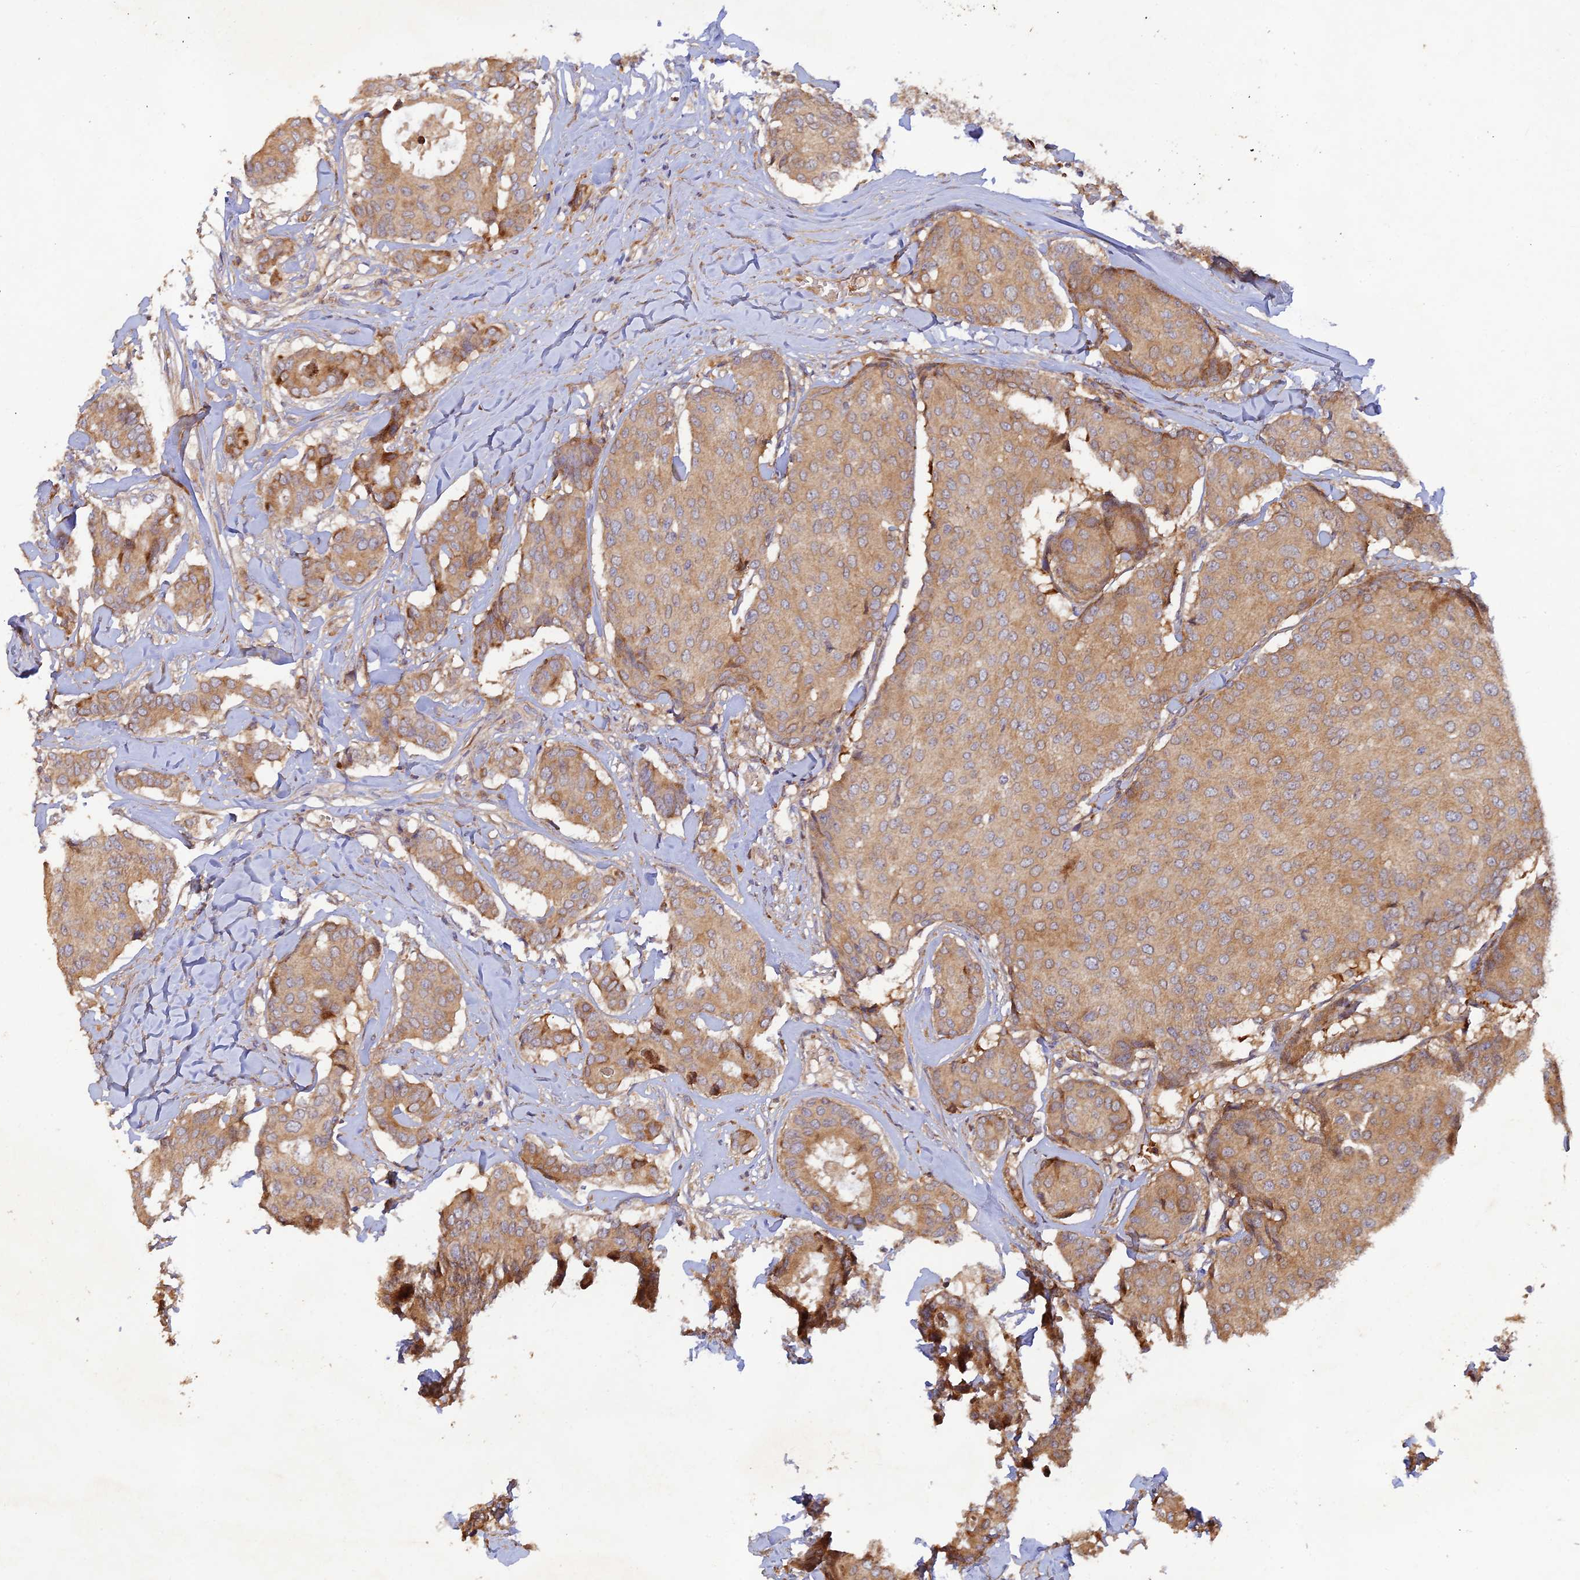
{"staining": {"intensity": "weak", "quantity": ">75%", "location": "cytoplasmic/membranous"}, "tissue": "breast cancer", "cell_type": "Tumor cells", "image_type": "cancer", "snomed": [{"axis": "morphology", "description": "Duct carcinoma"}, {"axis": "topography", "description": "Breast"}], "caption": "Protein positivity by IHC displays weak cytoplasmic/membranous expression in approximately >75% of tumor cells in breast cancer (intraductal carcinoma).", "gene": "GMCL1", "patient": {"sex": "female", "age": 75}}